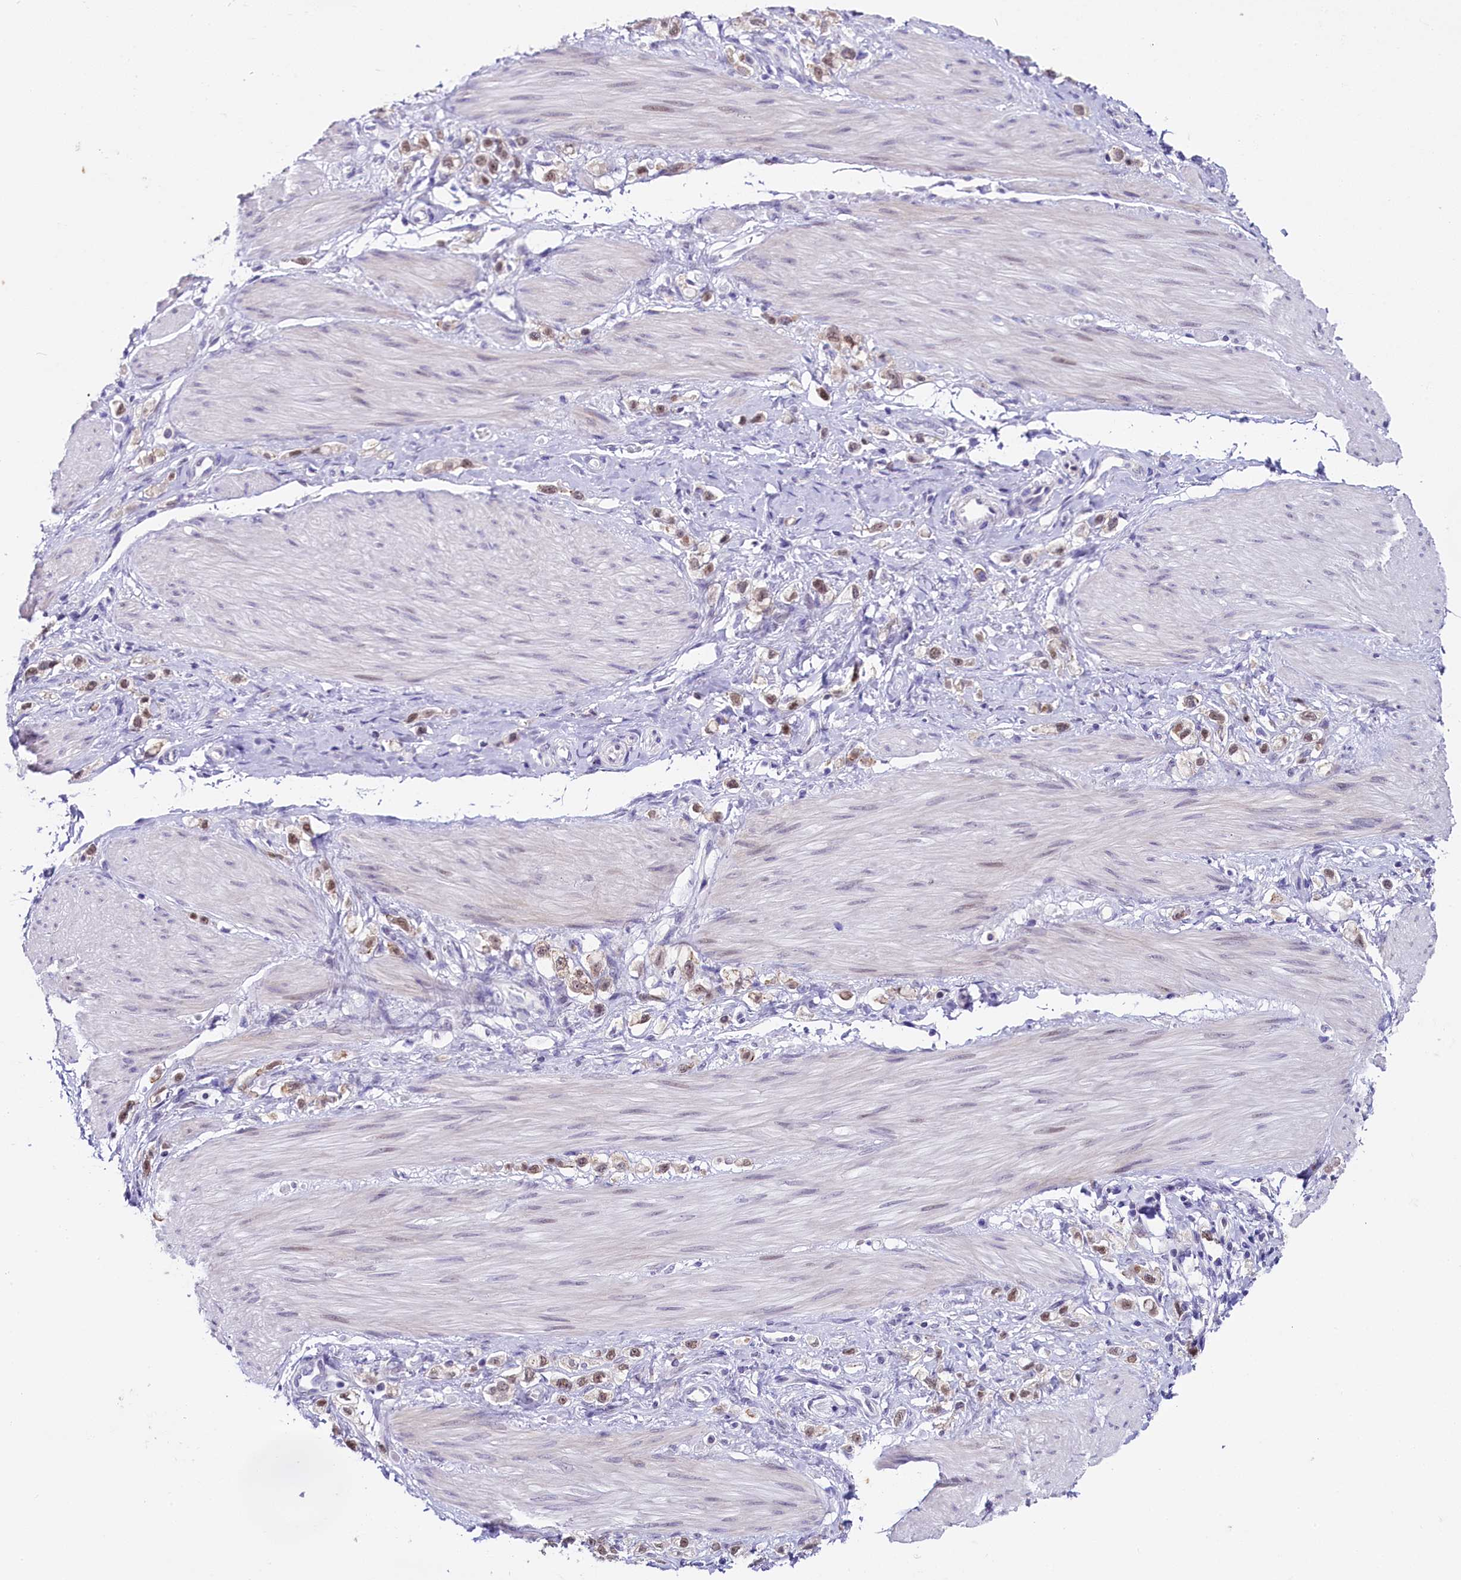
{"staining": {"intensity": "weak", "quantity": ">75%", "location": "nuclear"}, "tissue": "stomach cancer", "cell_type": "Tumor cells", "image_type": "cancer", "snomed": [{"axis": "morphology", "description": "Adenocarcinoma, NOS"}, {"axis": "topography", "description": "Stomach"}], "caption": "About >75% of tumor cells in stomach adenocarcinoma exhibit weak nuclear protein staining as visualized by brown immunohistochemical staining.", "gene": "OSGEP", "patient": {"sex": "female", "age": 65}}